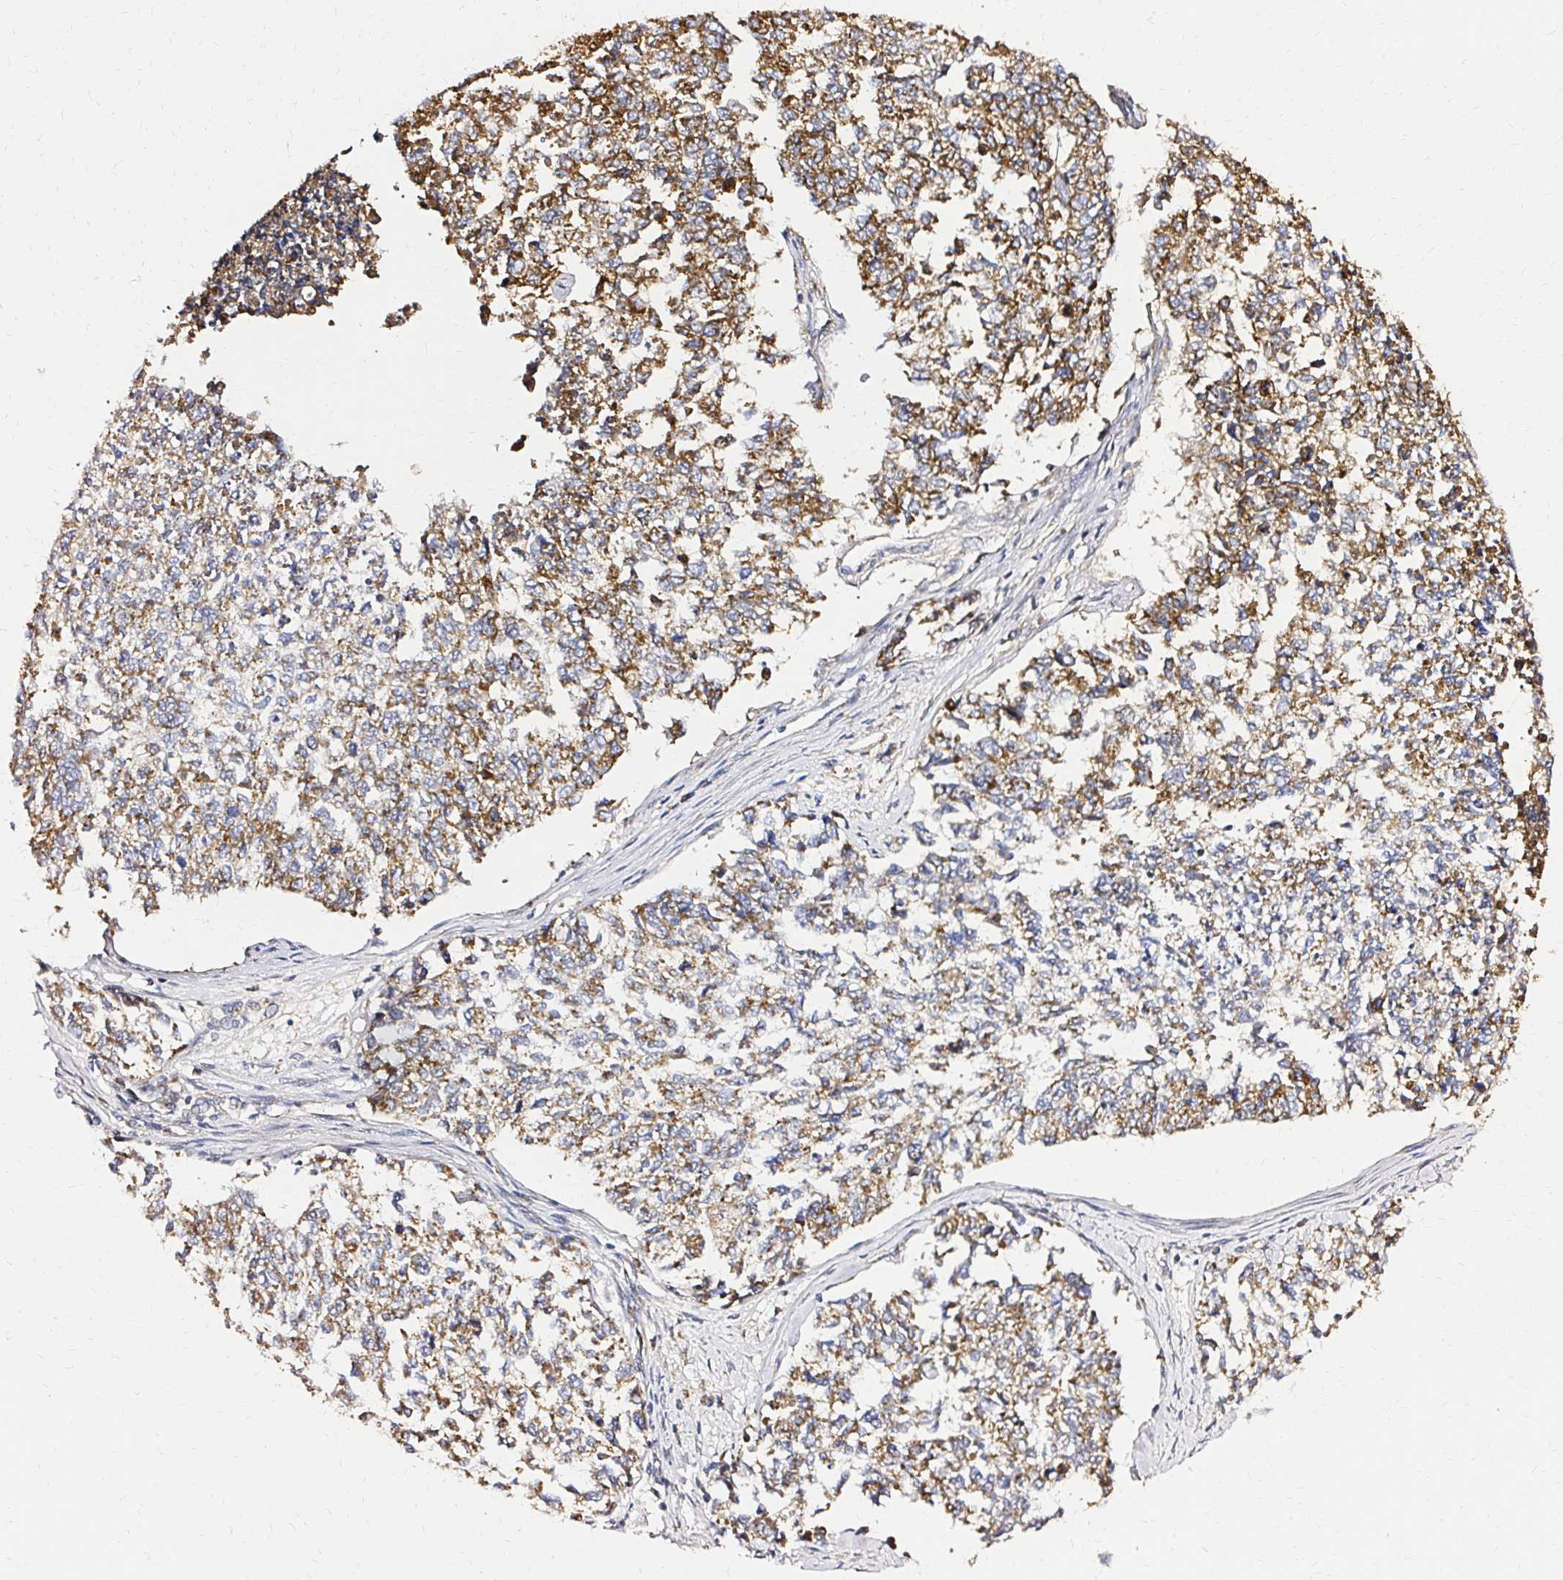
{"staining": {"intensity": "moderate", "quantity": ">75%", "location": "cytoplasmic/membranous"}, "tissue": "cervical cancer", "cell_type": "Tumor cells", "image_type": "cancer", "snomed": [{"axis": "morphology", "description": "Adenocarcinoma, NOS"}, {"axis": "topography", "description": "Cervix"}], "caption": "IHC micrograph of human cervical cancer (adenocarcinoma) stained for a protein (brown), which demonstrates medium levels of moderate cytoplasmic/membranous expression in about >75% of tumor cells.", "gene": "MRPL13", "patient": {"sex": "female", "age": 63}}